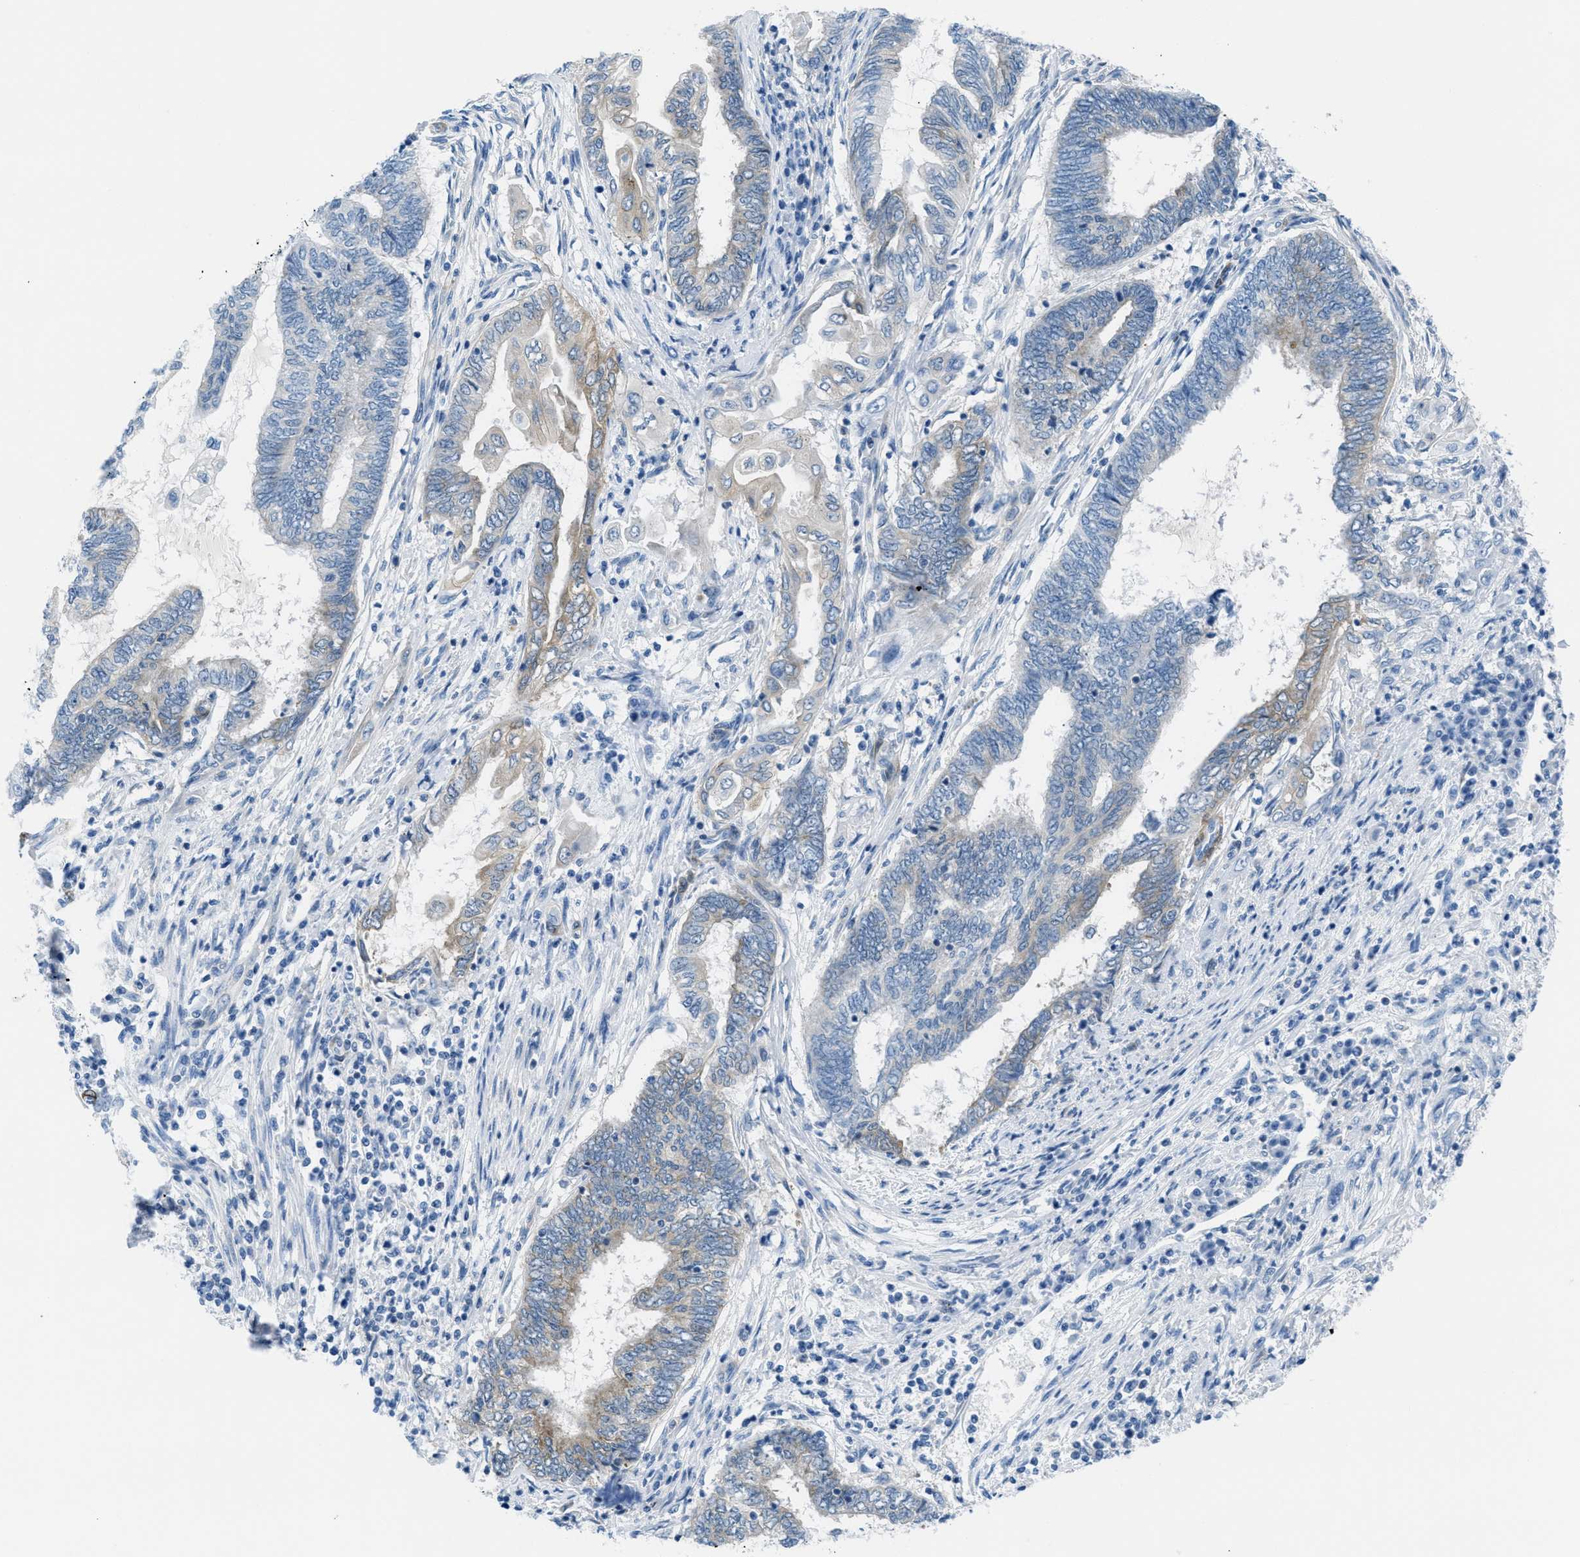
{"staining": {"intensity": "weak", "quantity": "<25%", "location": "cytoplasmic/membranous"}, "tissue": "endometrial cancer", "cell_type": "Tumor cells", "image_type": "cancer", "snomed": [{"axis": "morphology", "description": "Adenocarcinoma, NOS"}, {"axis": "topography", "description": "Uterus"}, {"axis": "topography", "description": "Endometrium"}], "caption": "Immunohistochemistry (IHC) photomicrograph of neoplastic tissue: endometrial cancer stained with DAB (3,3'-diaminobenzidine) shows no significant protein expression in tumor cells.", "gene": "MAPRE2", "patient": {"sex": "female", "age": 70}}